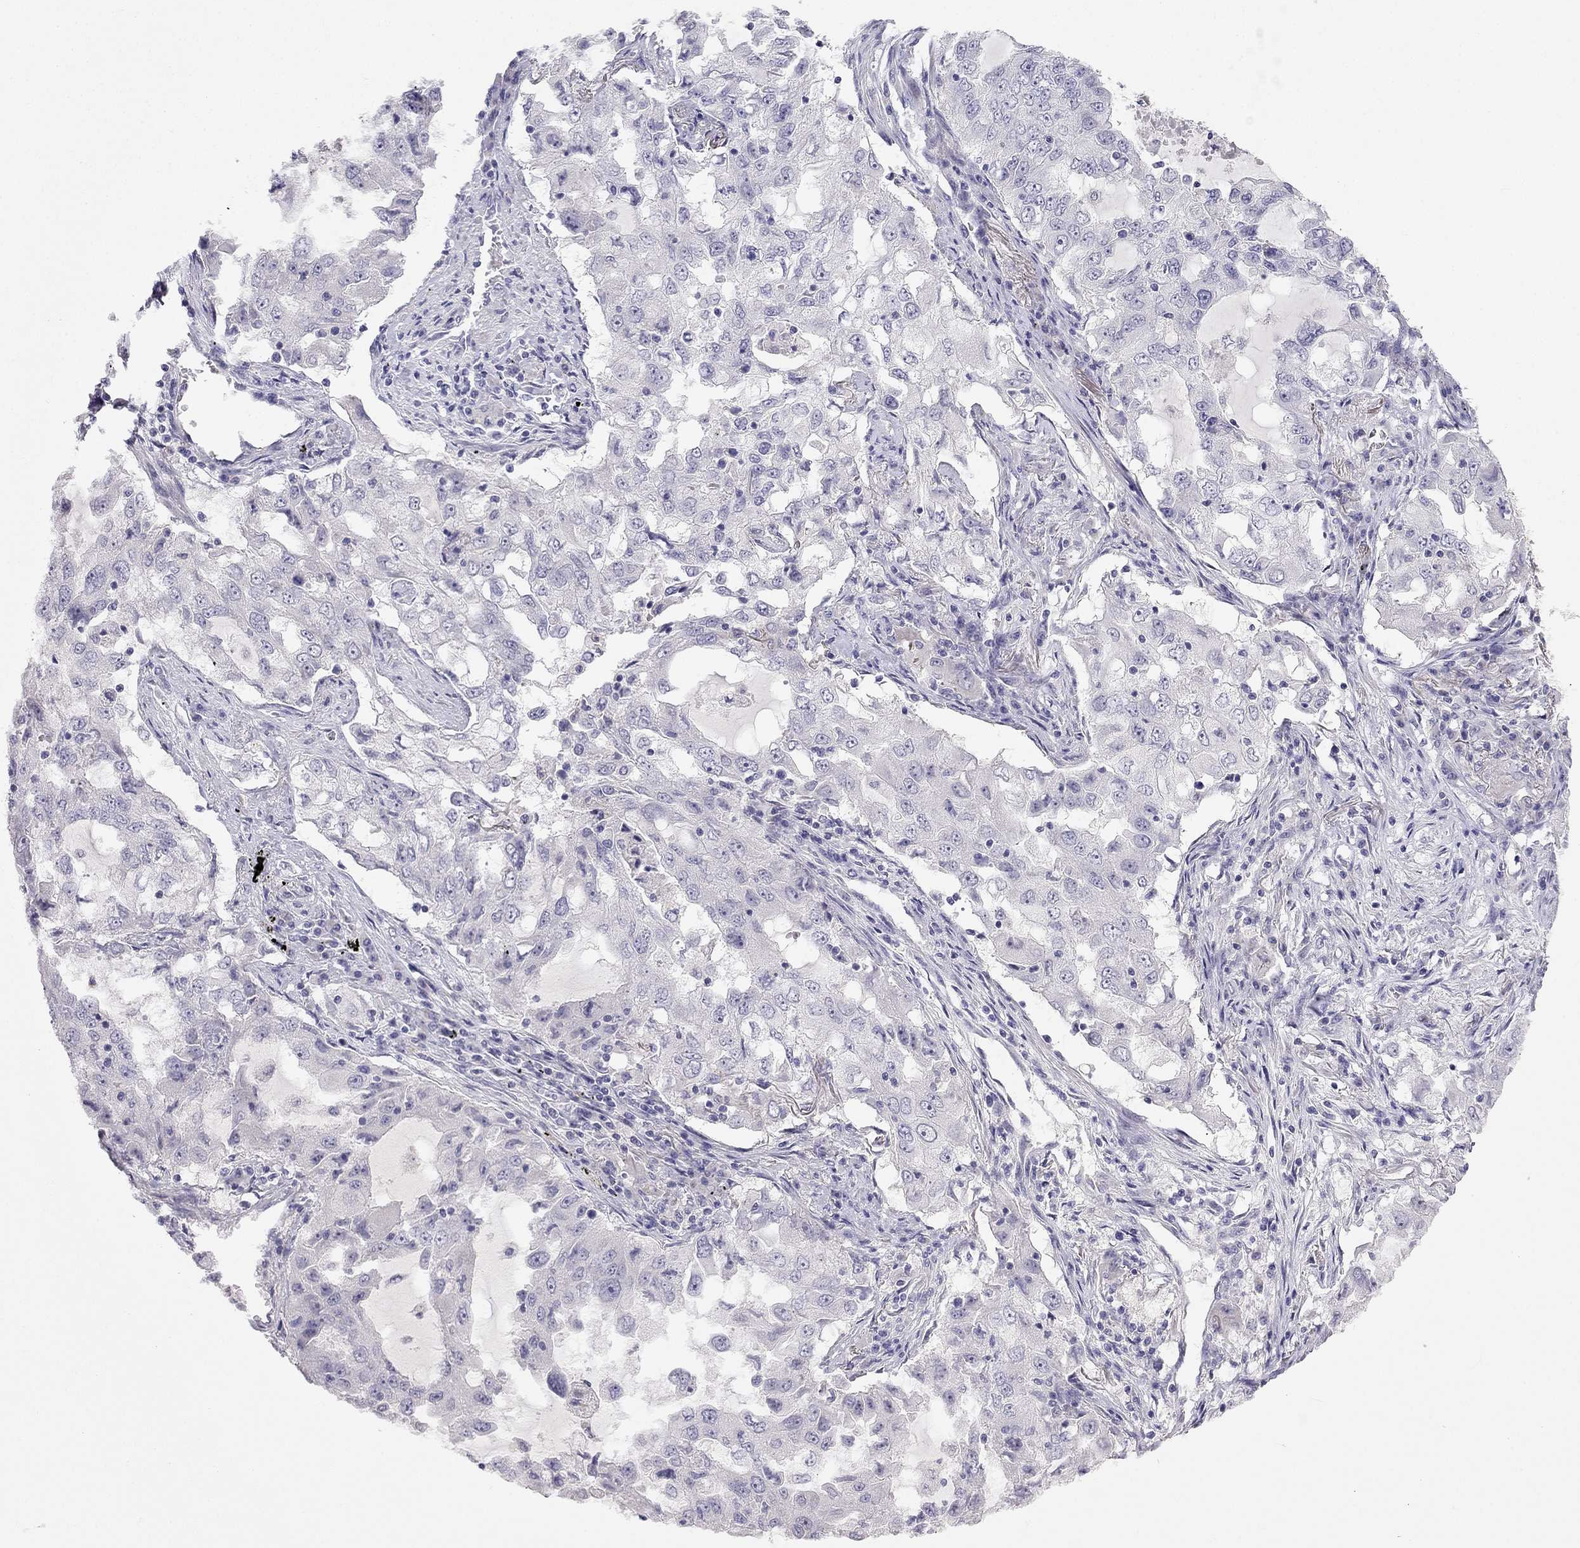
{"staining": {"intensity": "negative", "quantity": "none", "location": "none"}, "tissue": "lung cancer", "cell_type": "Tumor cells", "image_type": "cancer", "snomed": [{"axis": "morphology", "description": "Adenocarcinoma, NOS"}, {"axis": "topography", "description": "Lung"}], "caption": "High power microscopy micrograph of an IHC micrograph of lung cancer, revealing no significant positivity in tumor cells.", "gene": "C16orf89", "patient": {"sex": "female", "age": 61}}